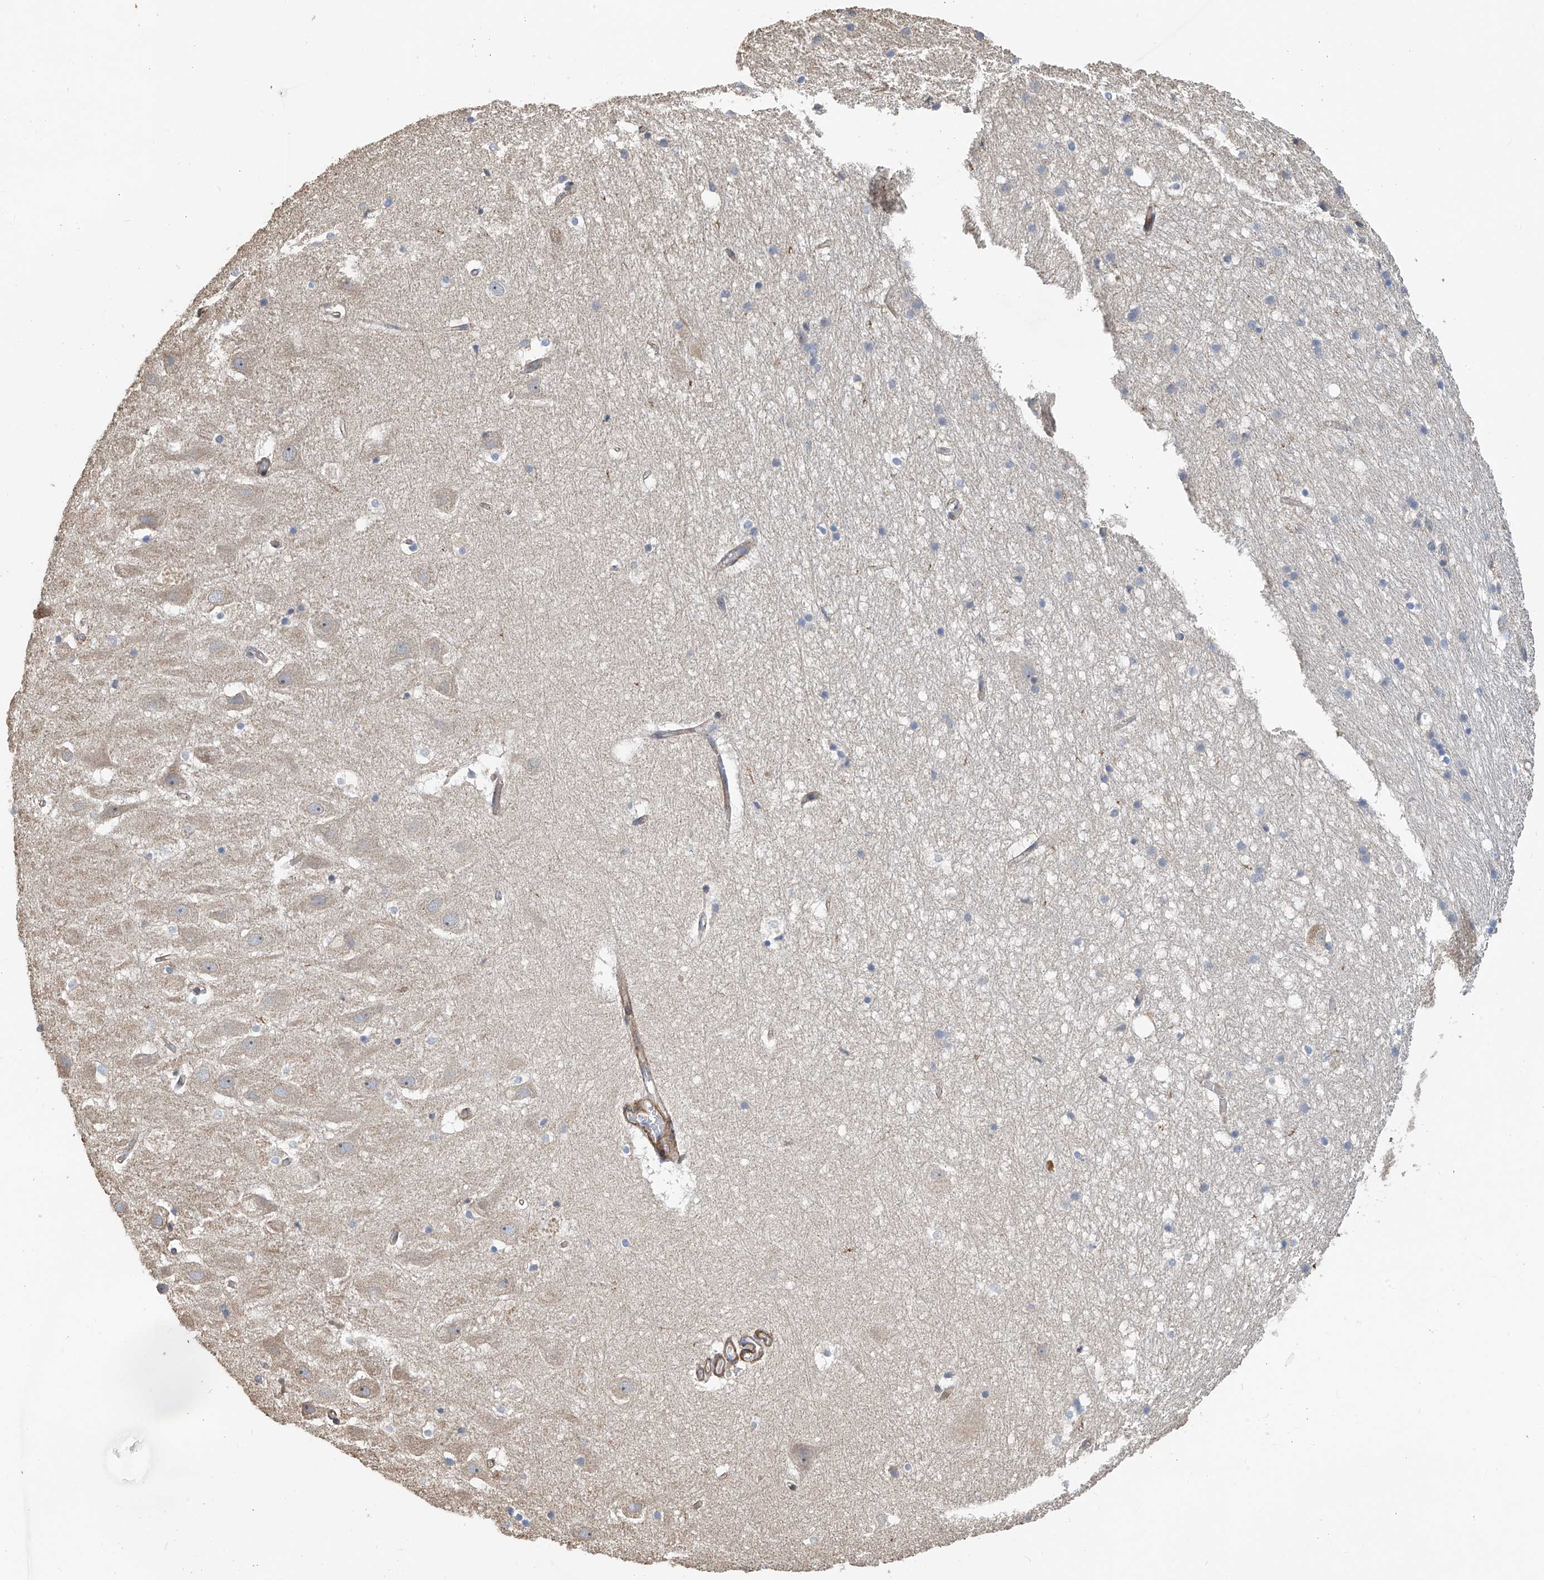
{"staining": {"intensity": "negative", "quantity": "none", "location": "none"}, "tissue": "hippocampus", "cell_type": "Glial cells", "image_type": "normal", "snomed": [{"axis": "morphology", "description": "Normal tissue, NOS"}, {"axis": "topography", "description": "Hippocampus"}], "caption": "Protein analysis of unremarkable hippocampus reveals no significant staining in glial cells. (DAB immunohistochemistry (IHC), high magnification).", "gene": "SLC43A3", "patient": {"sex": "female", "age": 52}}